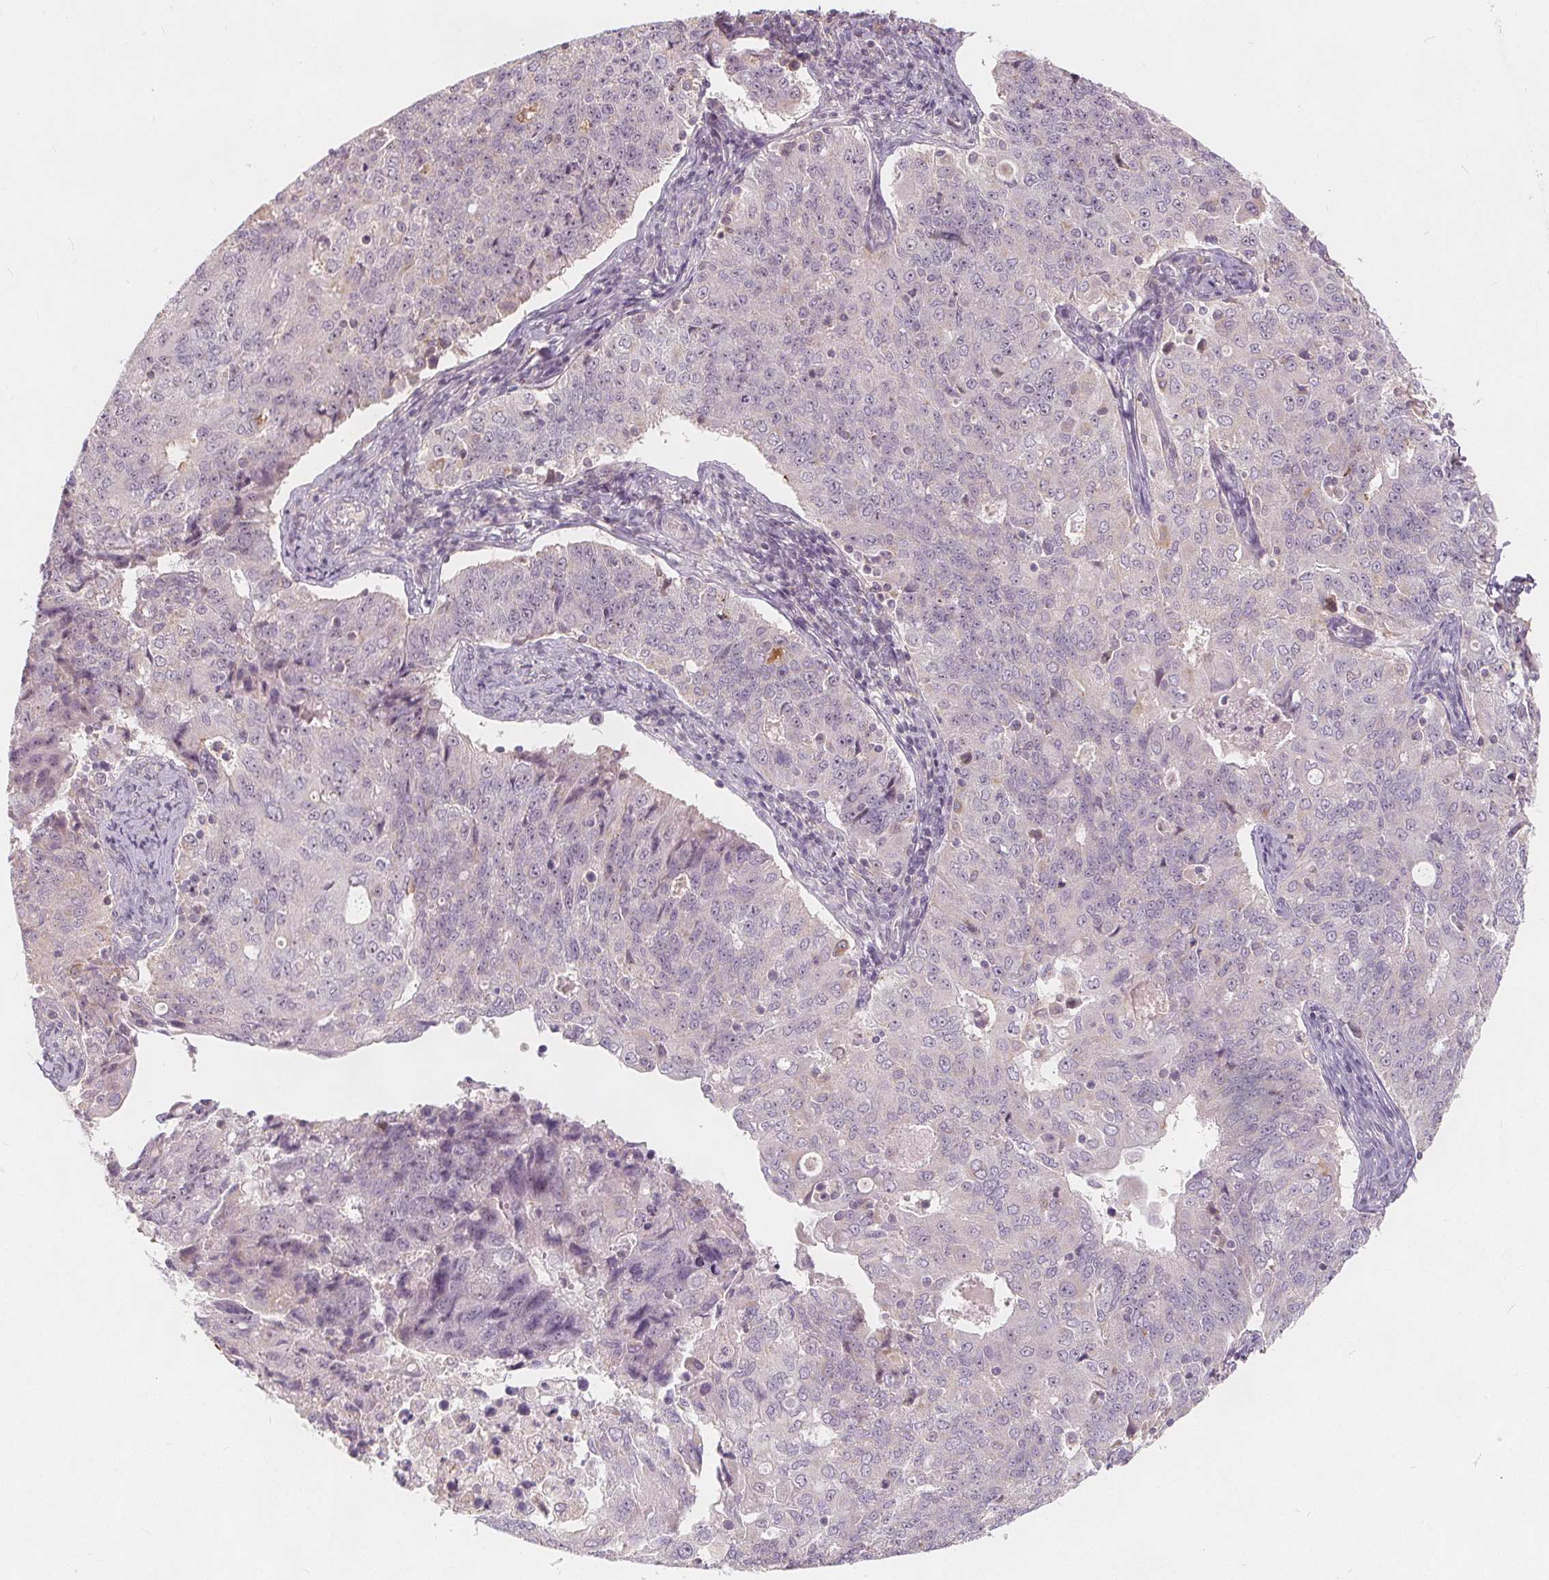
{"staining": {"intensity": "negative", "quantity": "none", "location": "none"}, "tissue": "endometrial cancer", "cell_type": "Tumor cells", "image_type": "cancer", "snomed": [{"axis": "morphology", "description": "Adenocarcinoma, NOS"}, {"axis": "topography", "description": "Endometrium"}], "caption": "The micrograph shows no staining of tumor cells in endometrial cancer.", "gene": "DRC3", "patient": {"sex": "female", "age": 43}}